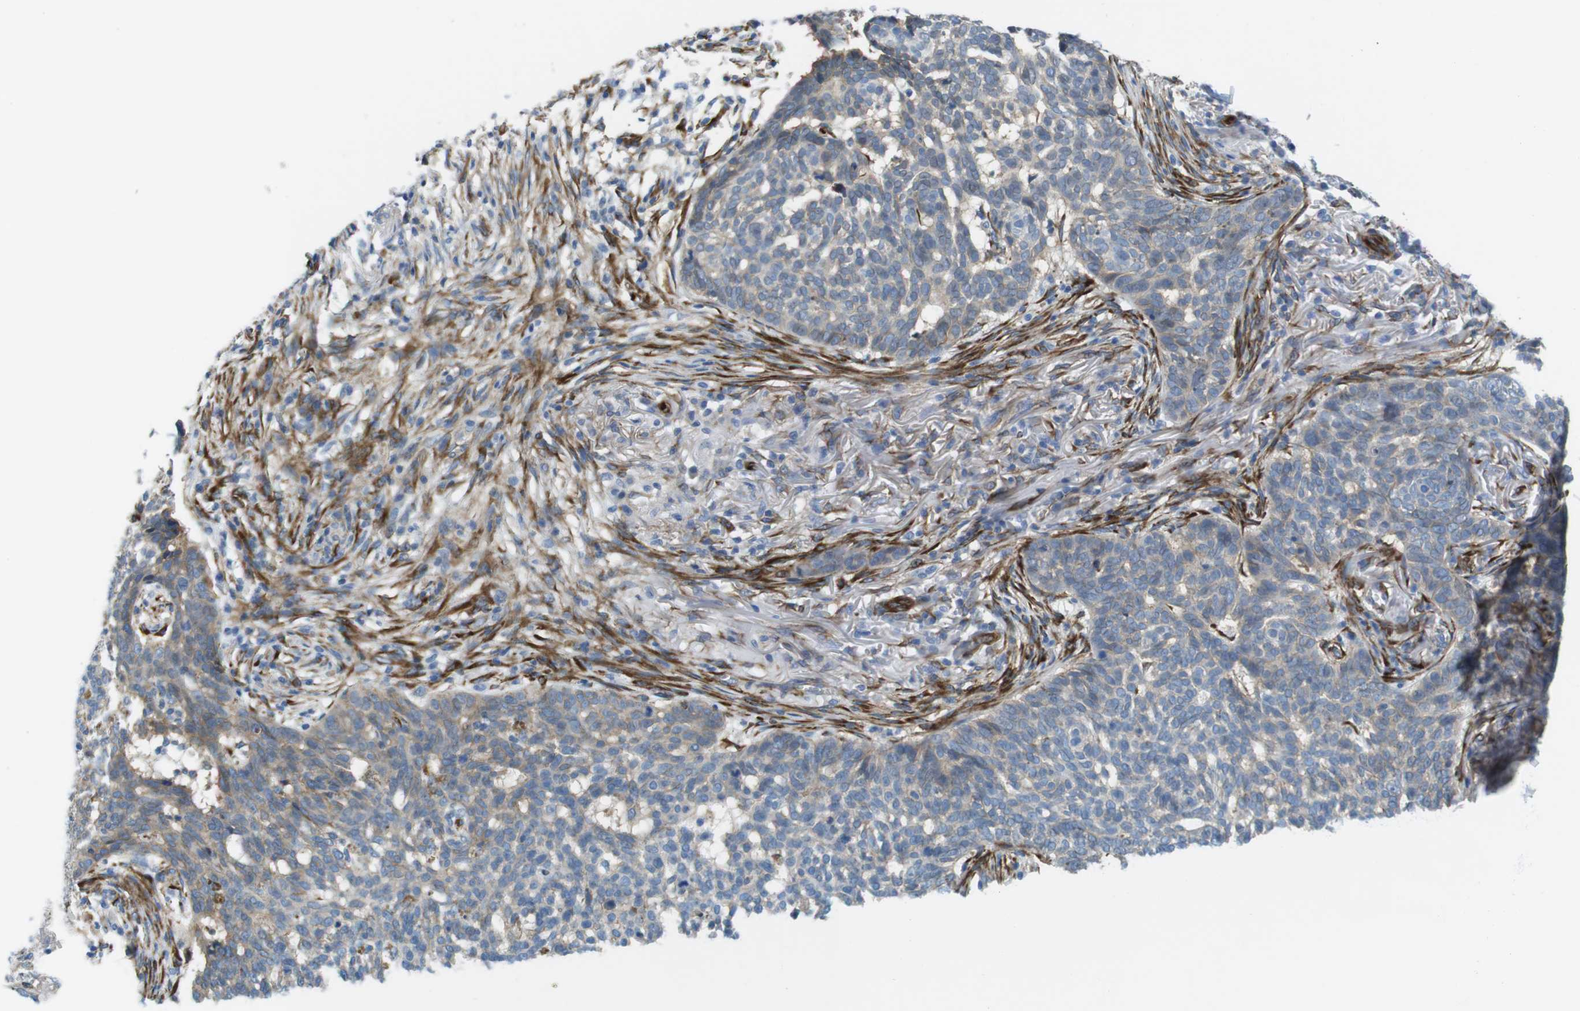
{"staining": {"intensity": "weak", "quantity": ">75%", "location": "cytoplasmic/membranous"}, "tissue": "skin cancer", "cell_type": "Tumor cells", "image_type": "cancer", "snomed": [{"axis": "morphology", "description": "Basal cell carcinoma"}, {"axis": "topography", "description": "Skin"}], "caption": "Tumor cells show low levels of weak cytoplasmic/membranous expression in about >75% of cells in skin cancer. The staining is performed using DAB (3,3'-diaminobenzidine) brown chromogen to label protein expression. The nuclei are counter-stained blue using hematoxylin.", "gene": "EMP2", "patient": {"sex": "male", "age": 85}}